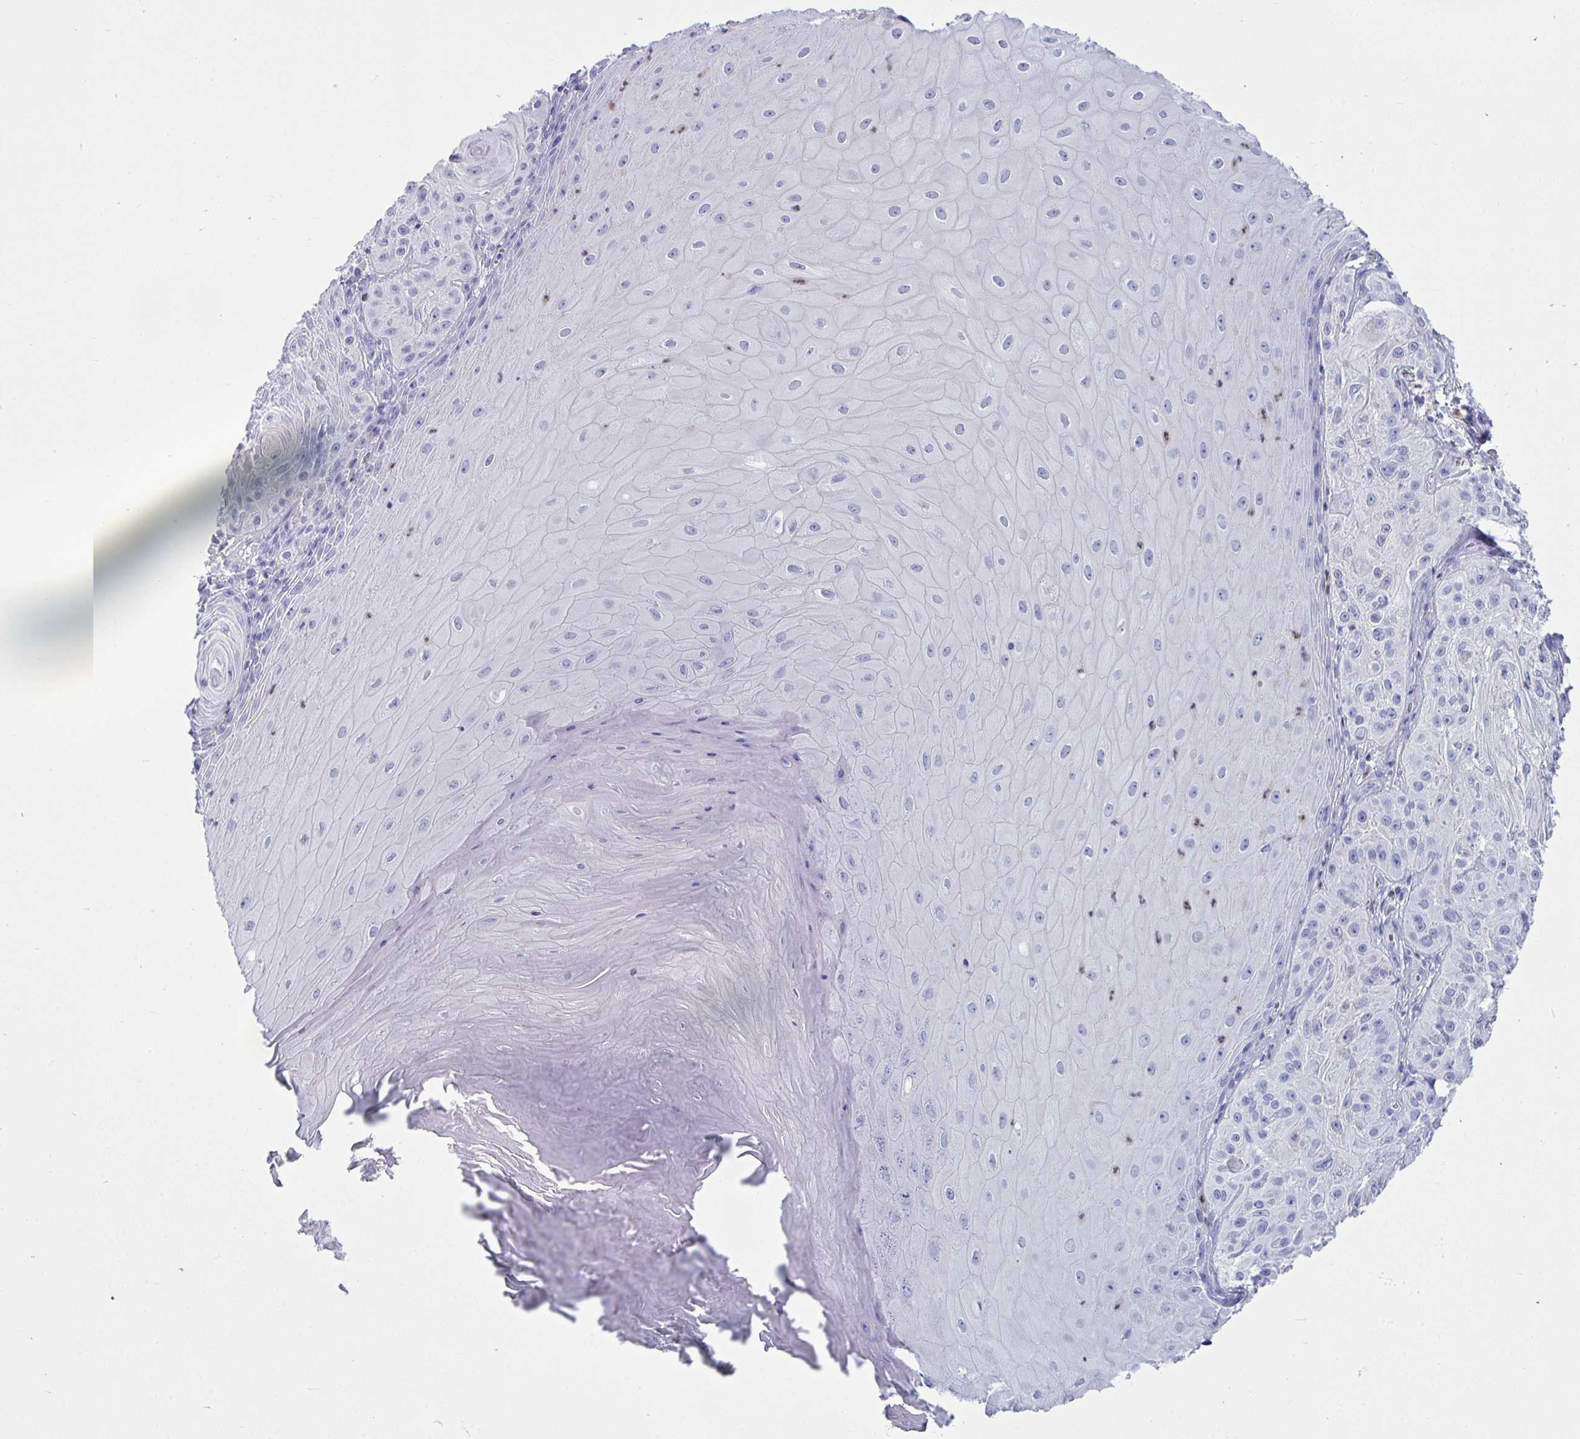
{"staining": {"intensity": "negative", "quantity": "none", "location": "none"}, "tissue": "skin cancer", "cell_type": "Tumor cells", "image_type": "cancer", "snomed": [{"axis": "morphology", "description": "Squamous cell carcinoma, NOS"}, {"axis": "topography", "description": "Skin"}], "caption": "The immunohistochemistry (IHC) histopathology image has no significant staining in tumor cells of skin cancer tissue.", "gene": "SERPINB10", "patient": {"sex": "male", "age": 85}}